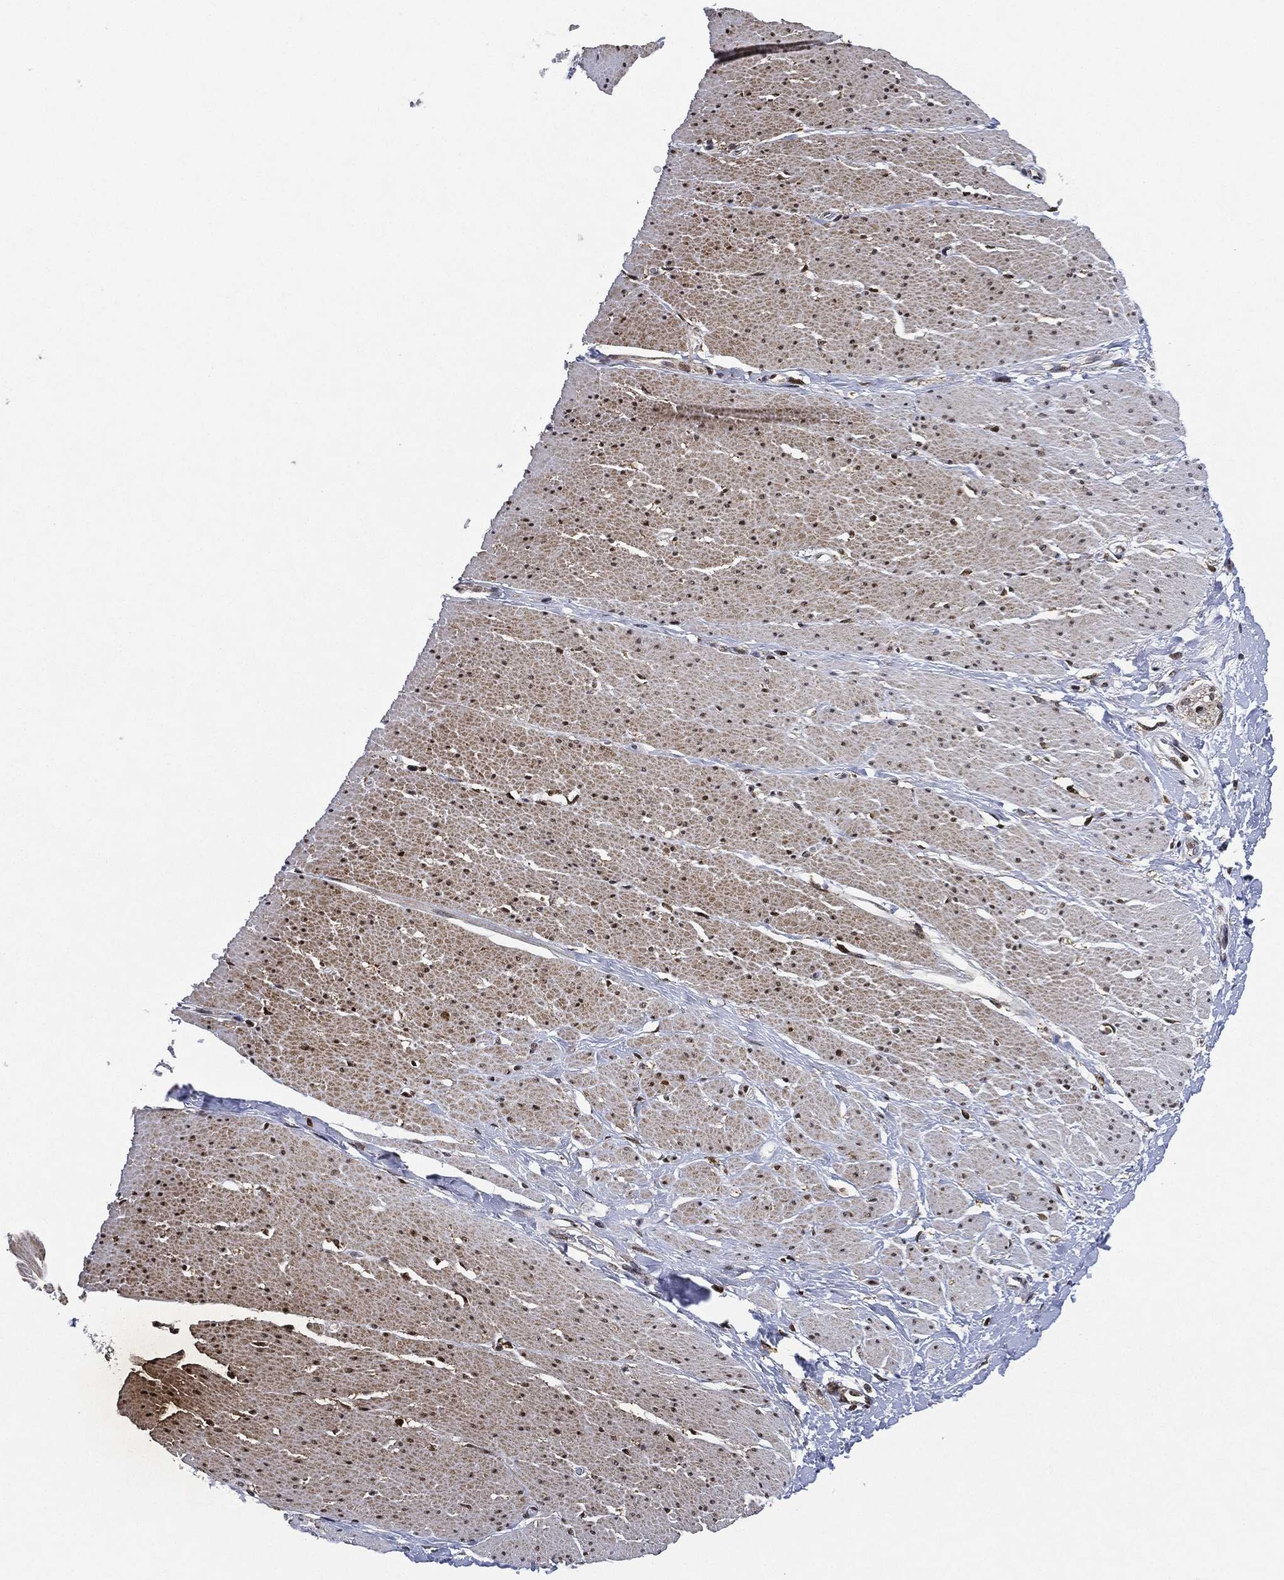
{"staining": {"intensity": "moderate", "quantity": "25%-75%", "location": "cytoplasmic/membranous"}, "tissue": "smooth muscle", "cell_type": "Smooth muscle cells", "image_type": "normal", "snomed": [{"axis": "morphology", "description": "Normal tissue, NOS"}, {"axis": "topography", "description": "Smooth muscle"}, {"axis": "topography", "description": "Rectum"}], "caption": "Immunohistochemical staining of normal smooth muscle reveals moderate cytoplasmic/membranous protein positivity in about 25%-75% of smooth muscle cells. Using DAB (brown) and hematoxylin (blue) stains, captured at high magnification using brightfield microscopy.", "gene": "NANOS3", "patient": {"sex": "male", "age": 53}}